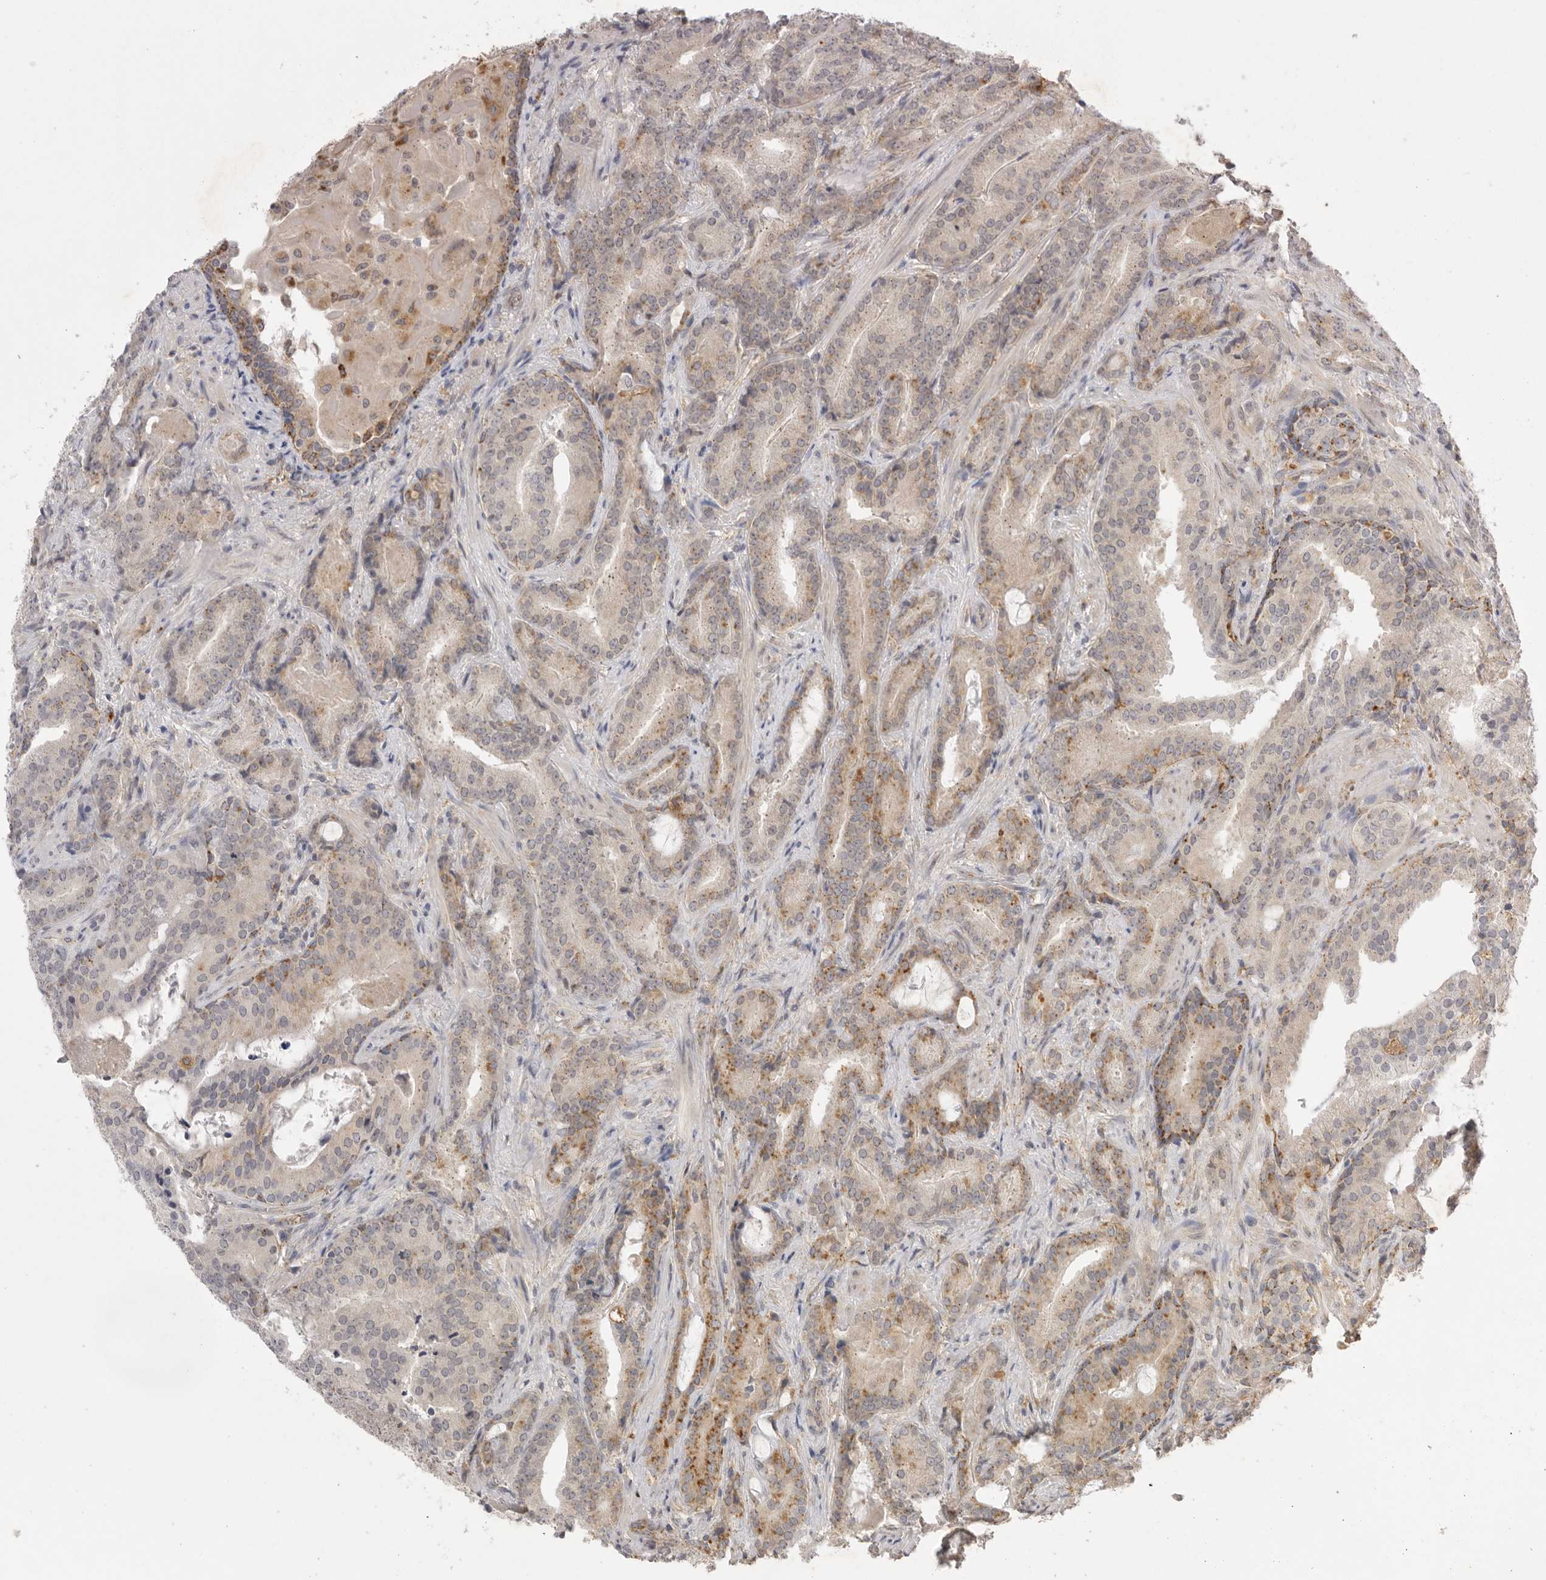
{"staining": {"intensity": "moderate", "quantity": "25%-75%", "location": "cytoplasmic/membranous"}, "tissue": "prostate cancer", "cell_type": "Tumor cells", "image_type": "cancer", "snomed": [{"axis": "morphology", "description": "Adenocarcinoma, Low grade"}, {"axis": "topography", "description": "Prostate"}], "caption": "A micrograph of adenocarcinoma (low-grade) (prostate) stained for a protein shows moderate cytoplasmic/membranous brown staining in tumor cells. The protein is stained brown, and the nuclei are stained in blue (DAB (3,3'-diaminobenzidine) IHC with brightfield microscopy, high magnification).", "gene": "TLR3", "patient": {"sex": "male", "age": 67}}